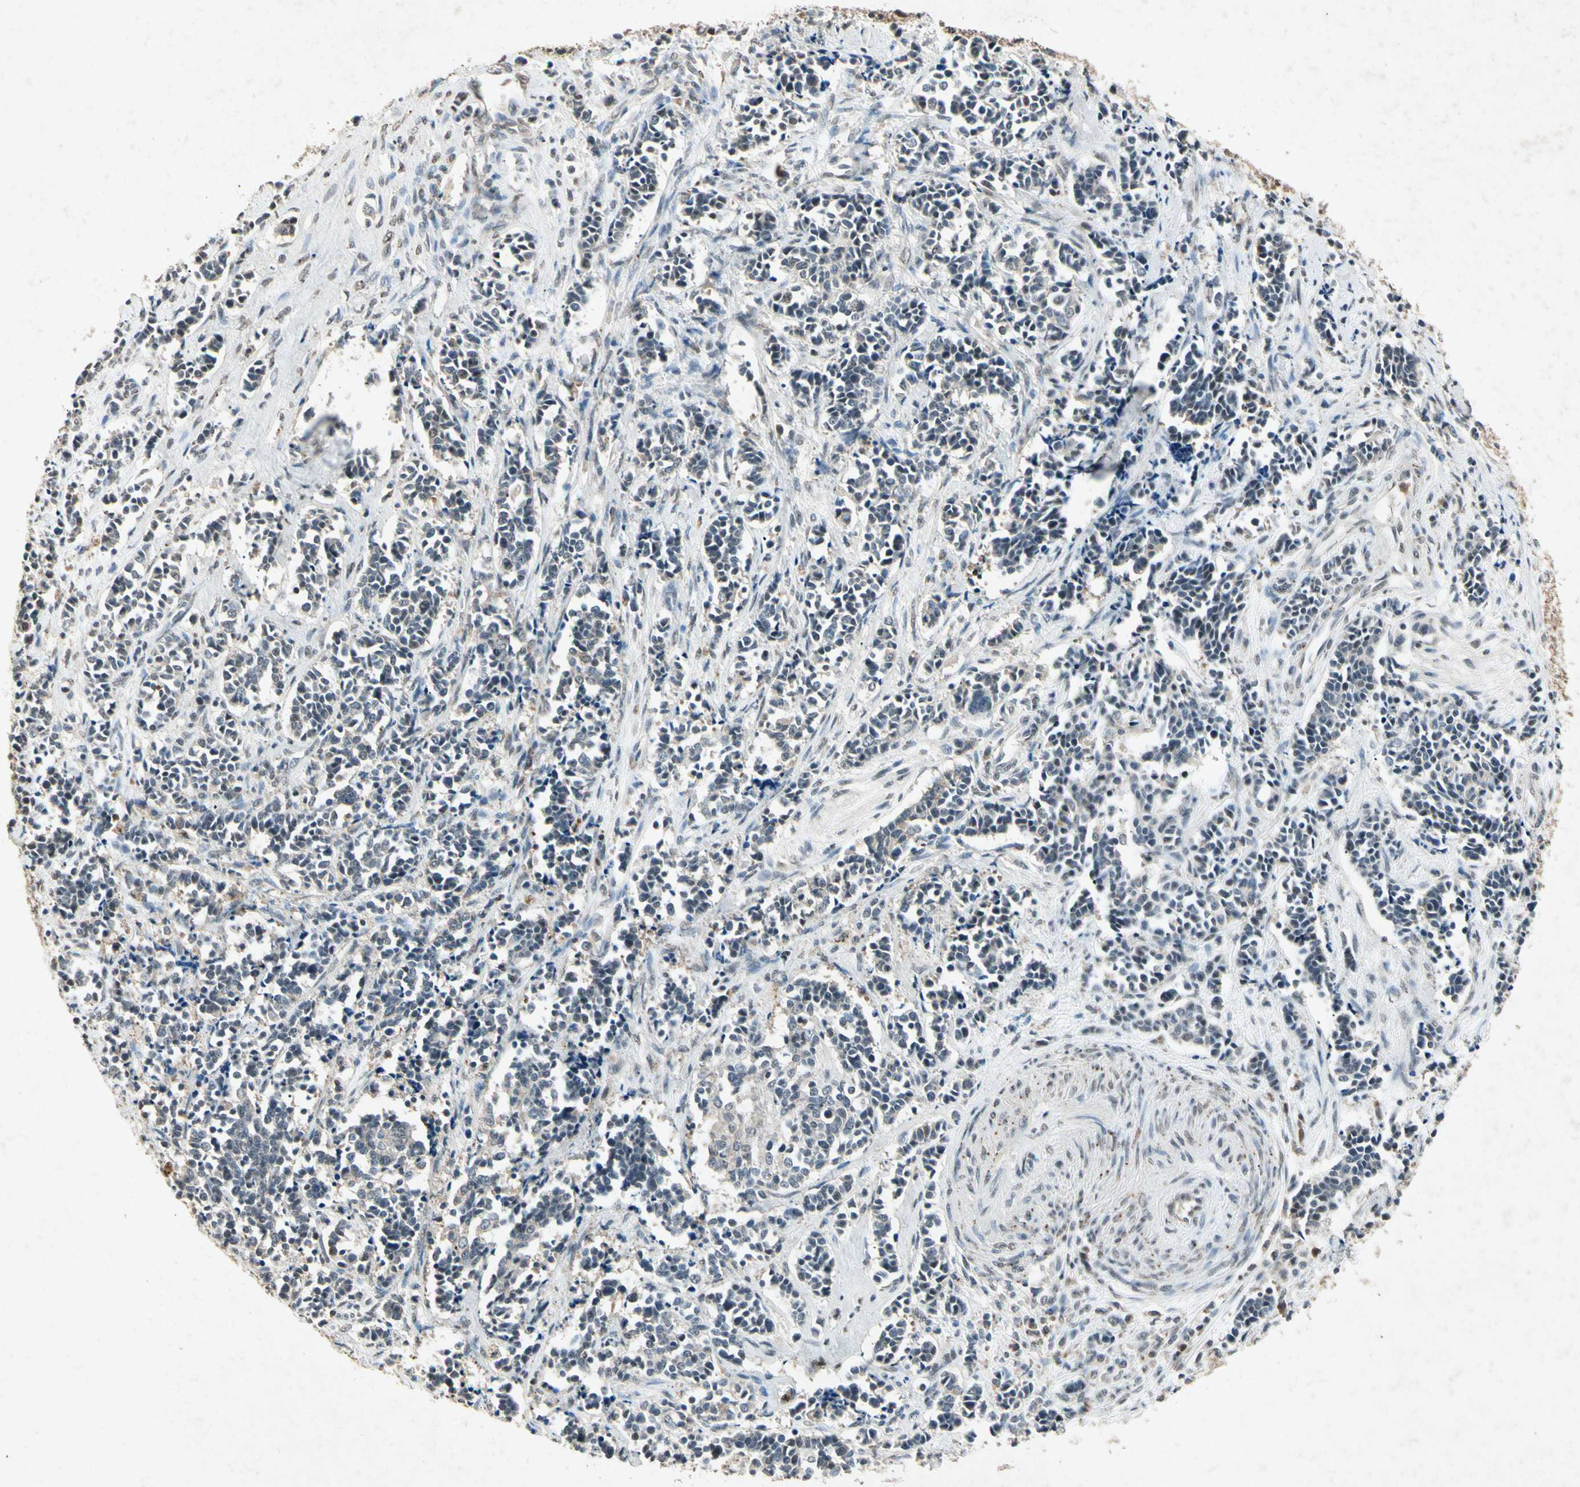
{"staining": {"intensity": "negative", "quantity": "none", "location": "none"}, "tissue": "cervical cancer", "cell_type": "Tumor cells", "image_type": "cancer", "snomed": [{"axis": "morphology", "description": "Squamous cell carcinoma, NOS"}, {"axis": "topography", "description": "Cervix"}], "caption": "This image is of cervical cancer stained with immunohistochemistry to label a protein in brown with the nuclei are counter-stained blue. There is no positivity in tumor cells. The staining was performed using DAB (3,3'-diaminobenzidine) to visualize the protein expression in brown, while the nuclei were stained in blue with hematoxylin (Magnification: 20x).", "gene": "CP", "patient": {"sex": "female", "age": 35}}